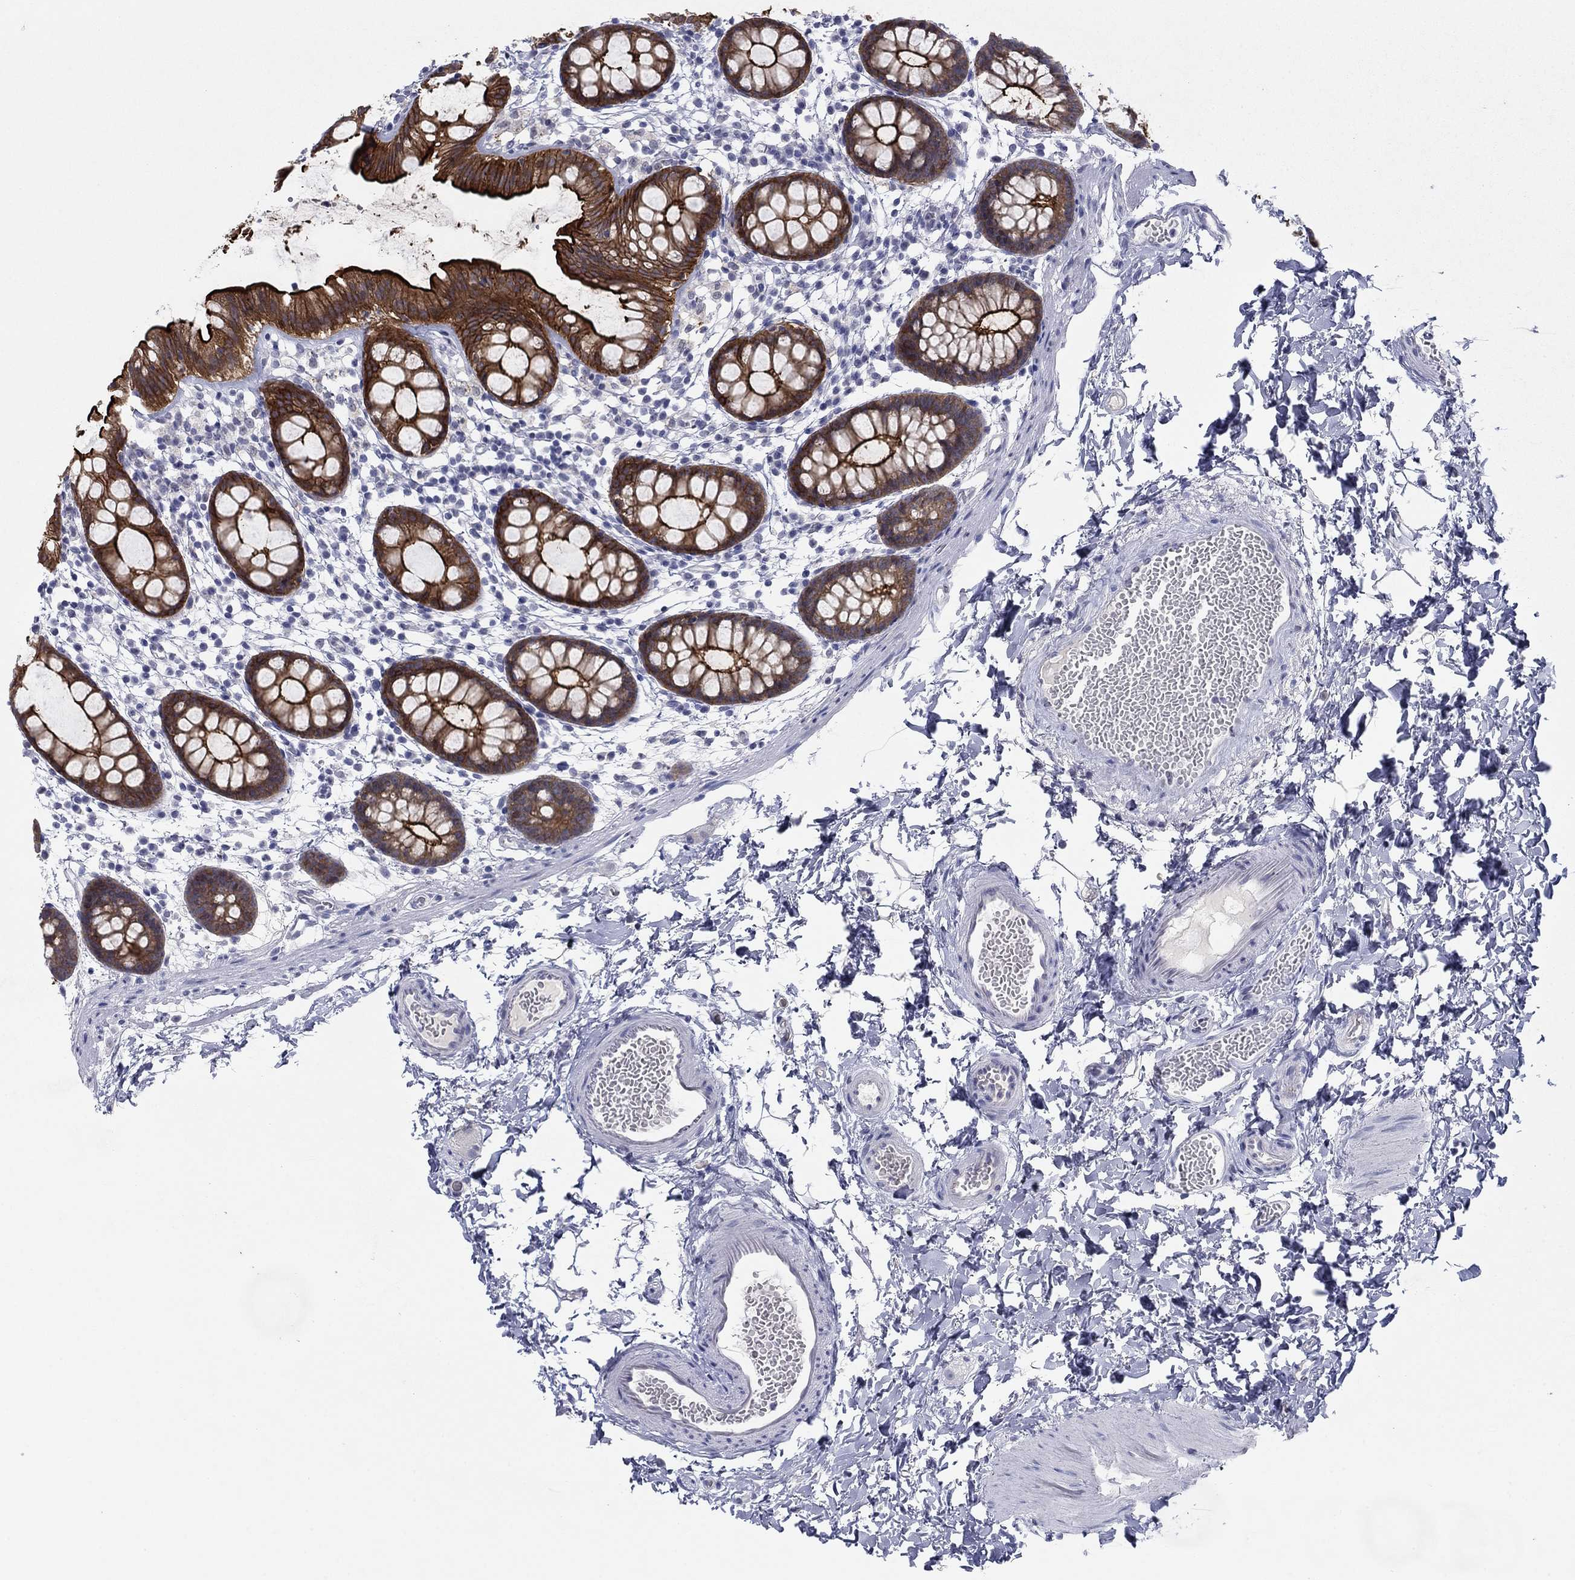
{"staining": {"intensity": "strong", "quantity": ">75%", "location": "cytoplasmic/membranous"}, "tissue": "rectum", "cell_type": "Glandular cells", "image_type": "normal", "snomed": [{"axis": "morphology", "description": "Normal tissue, NOS"}, {"axis": "topography", "description": "Rectum"}], "caption": "A brown stain labels strong cytoplasmic/membranous positivity of a protein in glandular cells of normal human rectum. Nuclei are stained in blue.", "gene": "PLS1", "patient": {"sex": "male", "age": 57}}